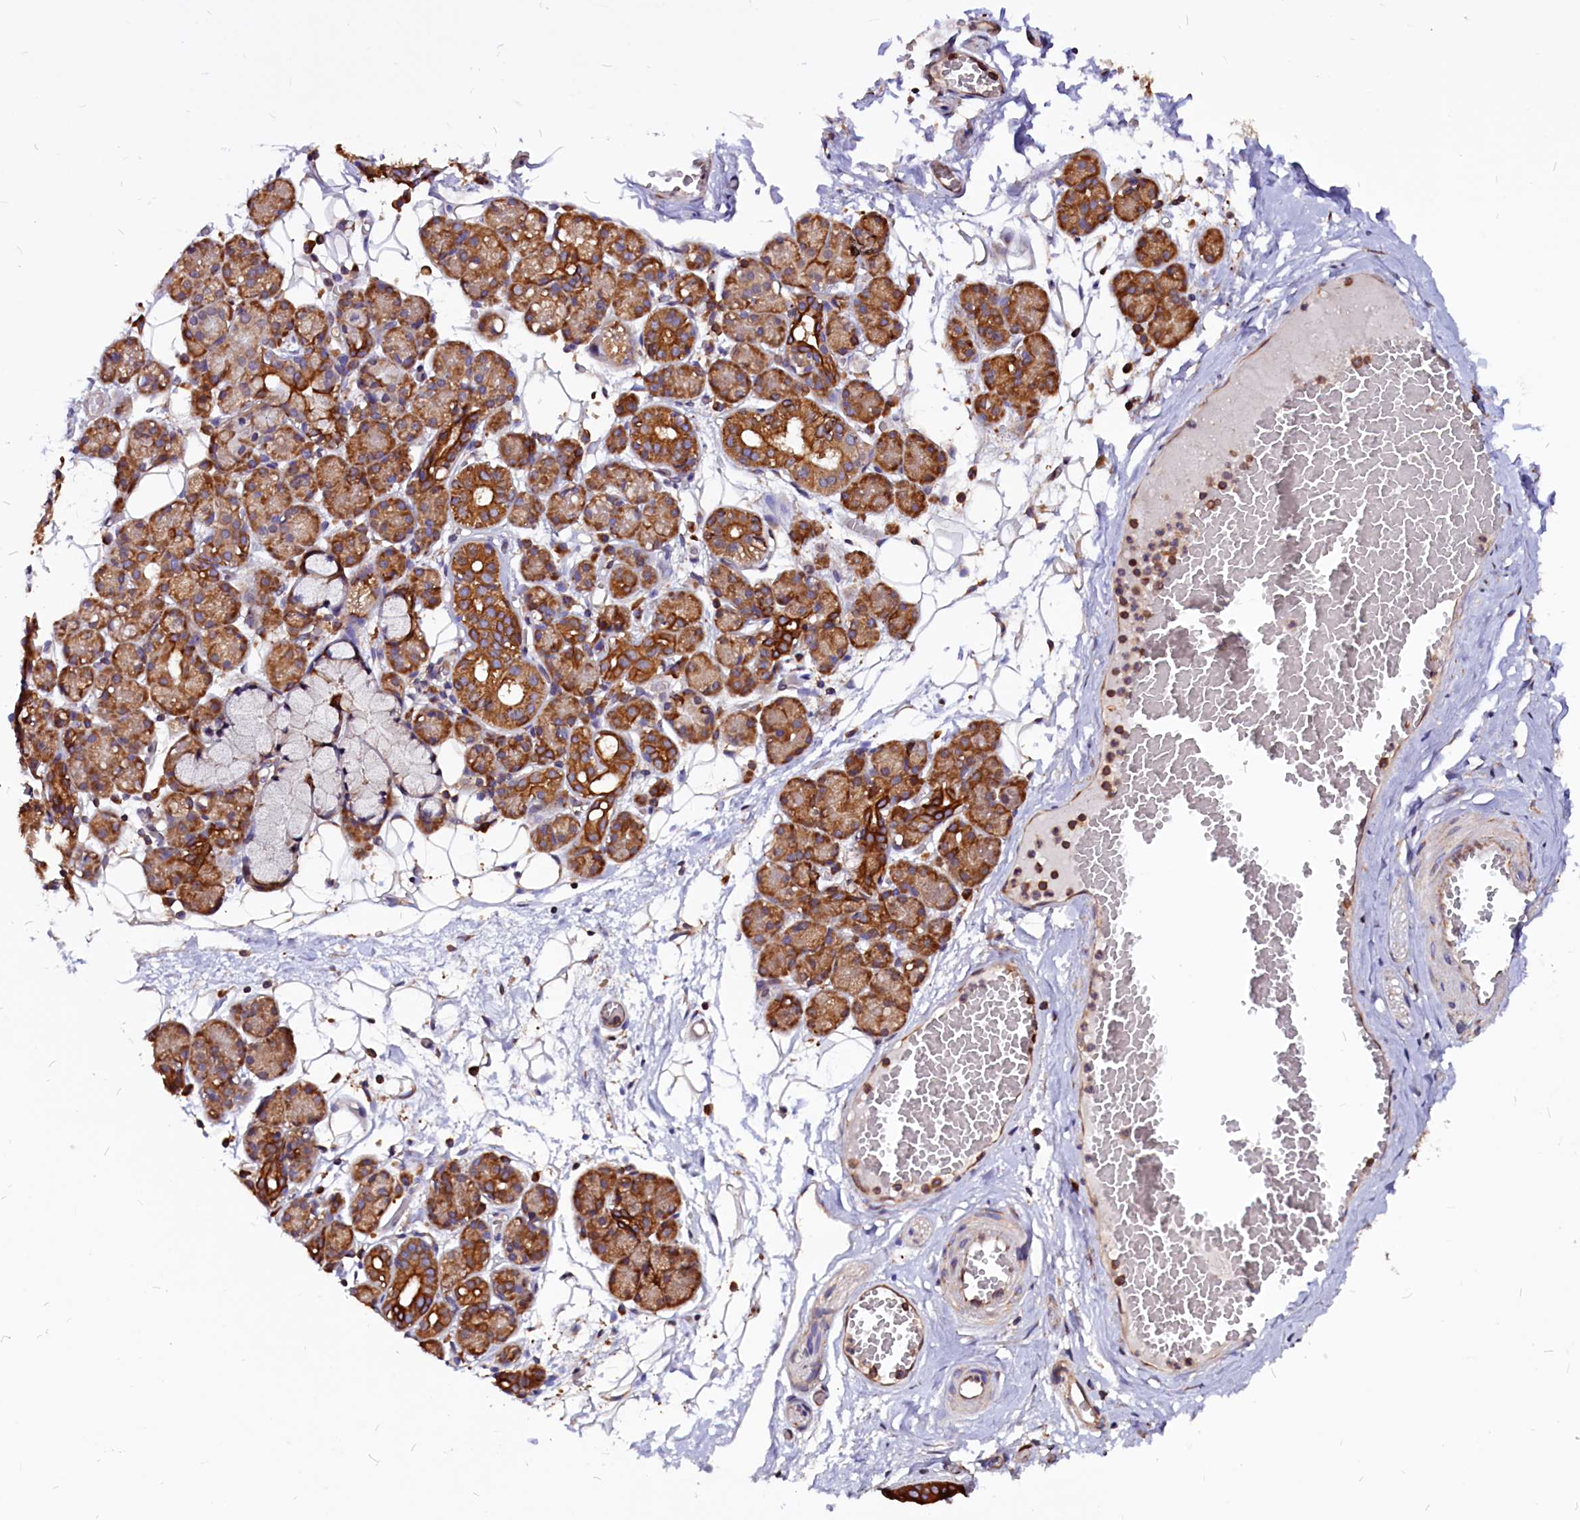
{"staining": {"intensity": "strong", "quantity": ">75%", "location": "cytoplasmic/membranous"}, "tissue": "salivary gland", "cell_type": "Glandular cells", "image_type": "normal", "snomed": [{"axis": "morphology", "description": "Normal tissue, NOS"}, {"axis": "topography", "description": "Salivary gland"}], "caption": "Salivary gland stained with DAB immunohistochemistry (IHC) exhibits high levels of strong cytoplasmic/membranous staining in about >75% of glandular cells. (DAB IHC with brightfield microscopy, high magnification).", "gene": "EIF3G", "patient": {"sex": "male", "age": 63}}